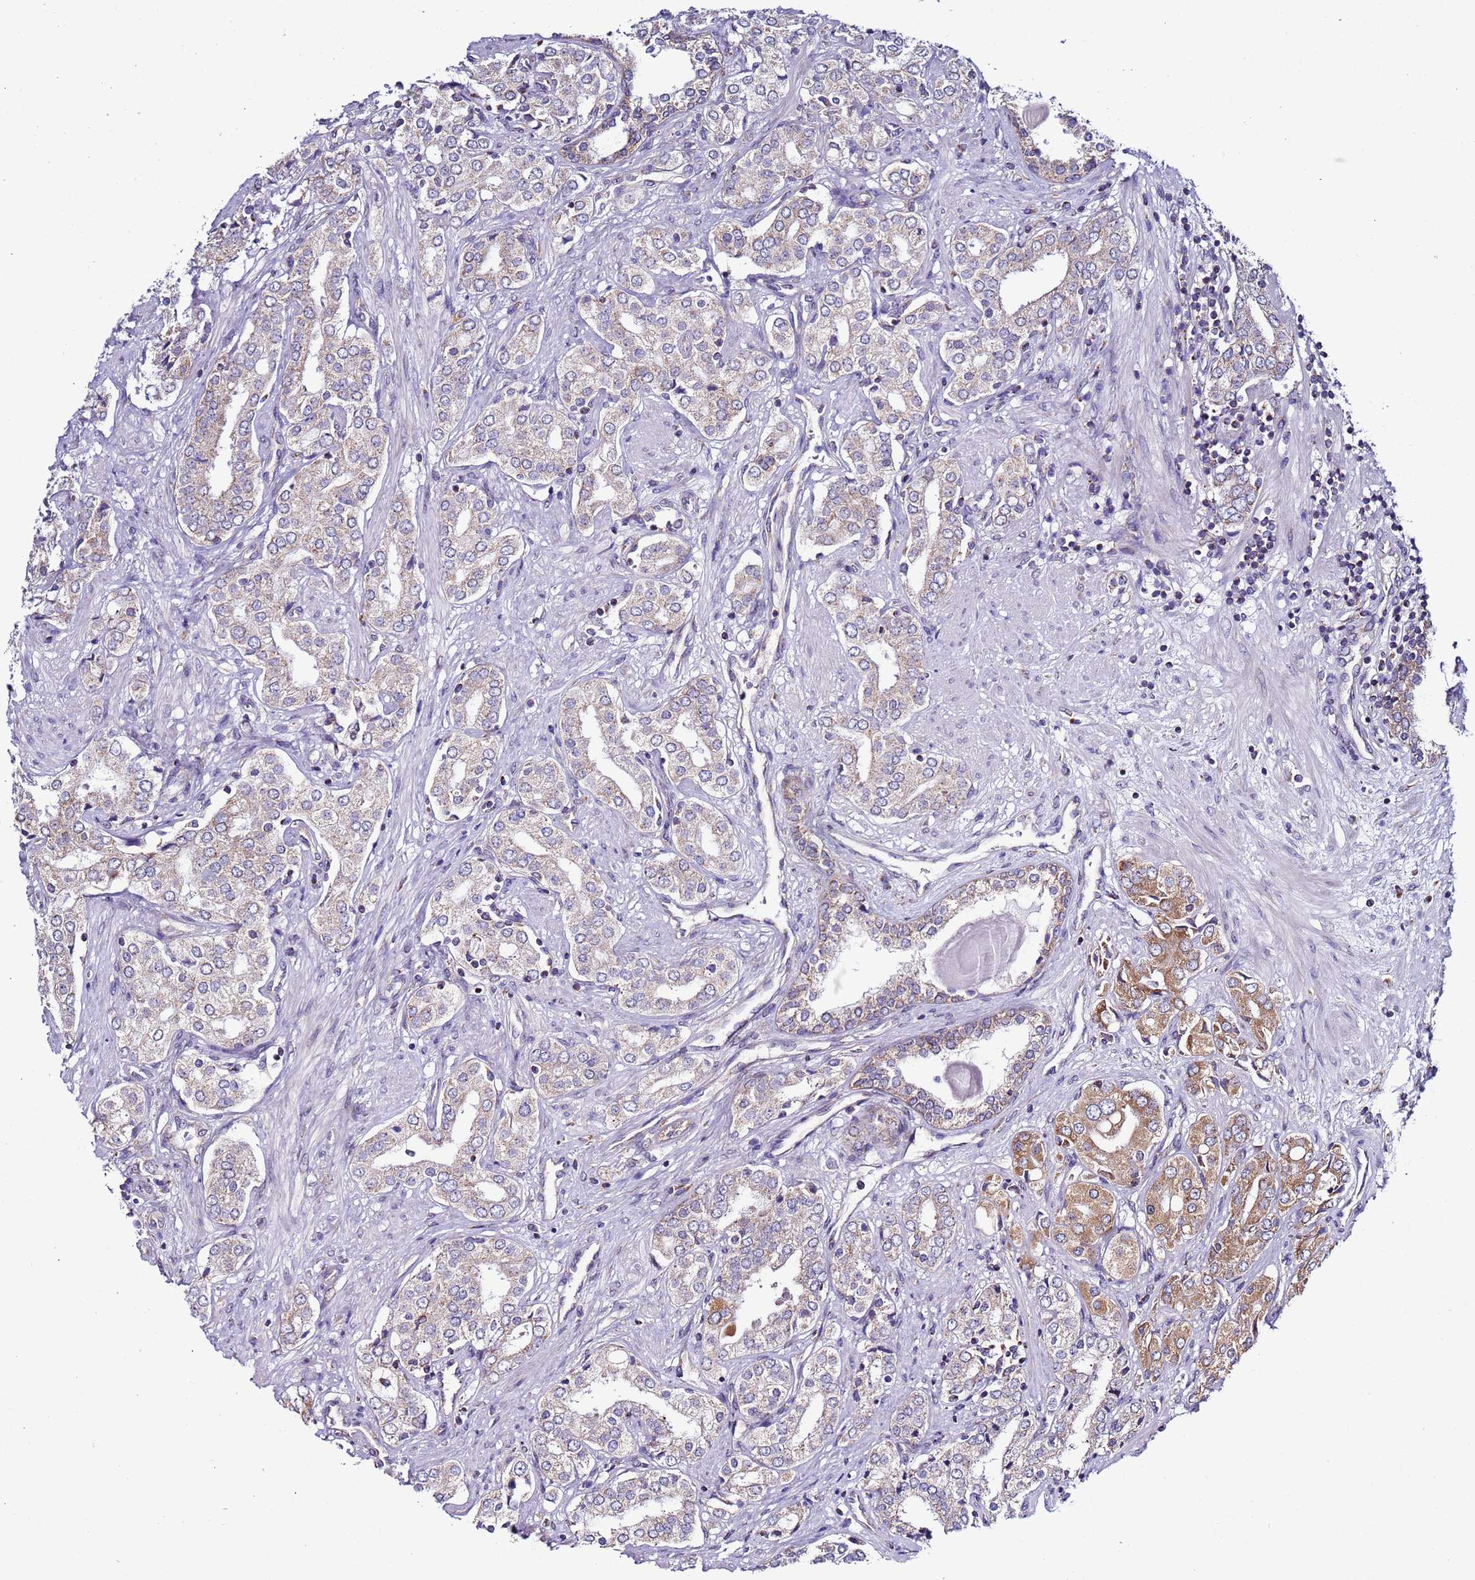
{"staining": {"intensity": "strong", "quantity": "25%-75%", "location": "cytoplasmic/membranous"}, "tissue": "prostate cancer", "cell_type": "Tumor cells", "image_type": "cancer", "snomed": [{"axis": "morphology", "description": "Adenocarcinoma, High grade"}, {"axis": "topography", "description": "Prostate"}], "caption": "A brown stain shows strong cytoplasmic/membranous expression of a protein in prostate cancer tumor cells. Using DAB (brown) and hematoxylin (blue) stains, captured at high magnification using brightfield microscopy.", "gene": "AHI1", "patient": {"sex": "male", "age": 71}}